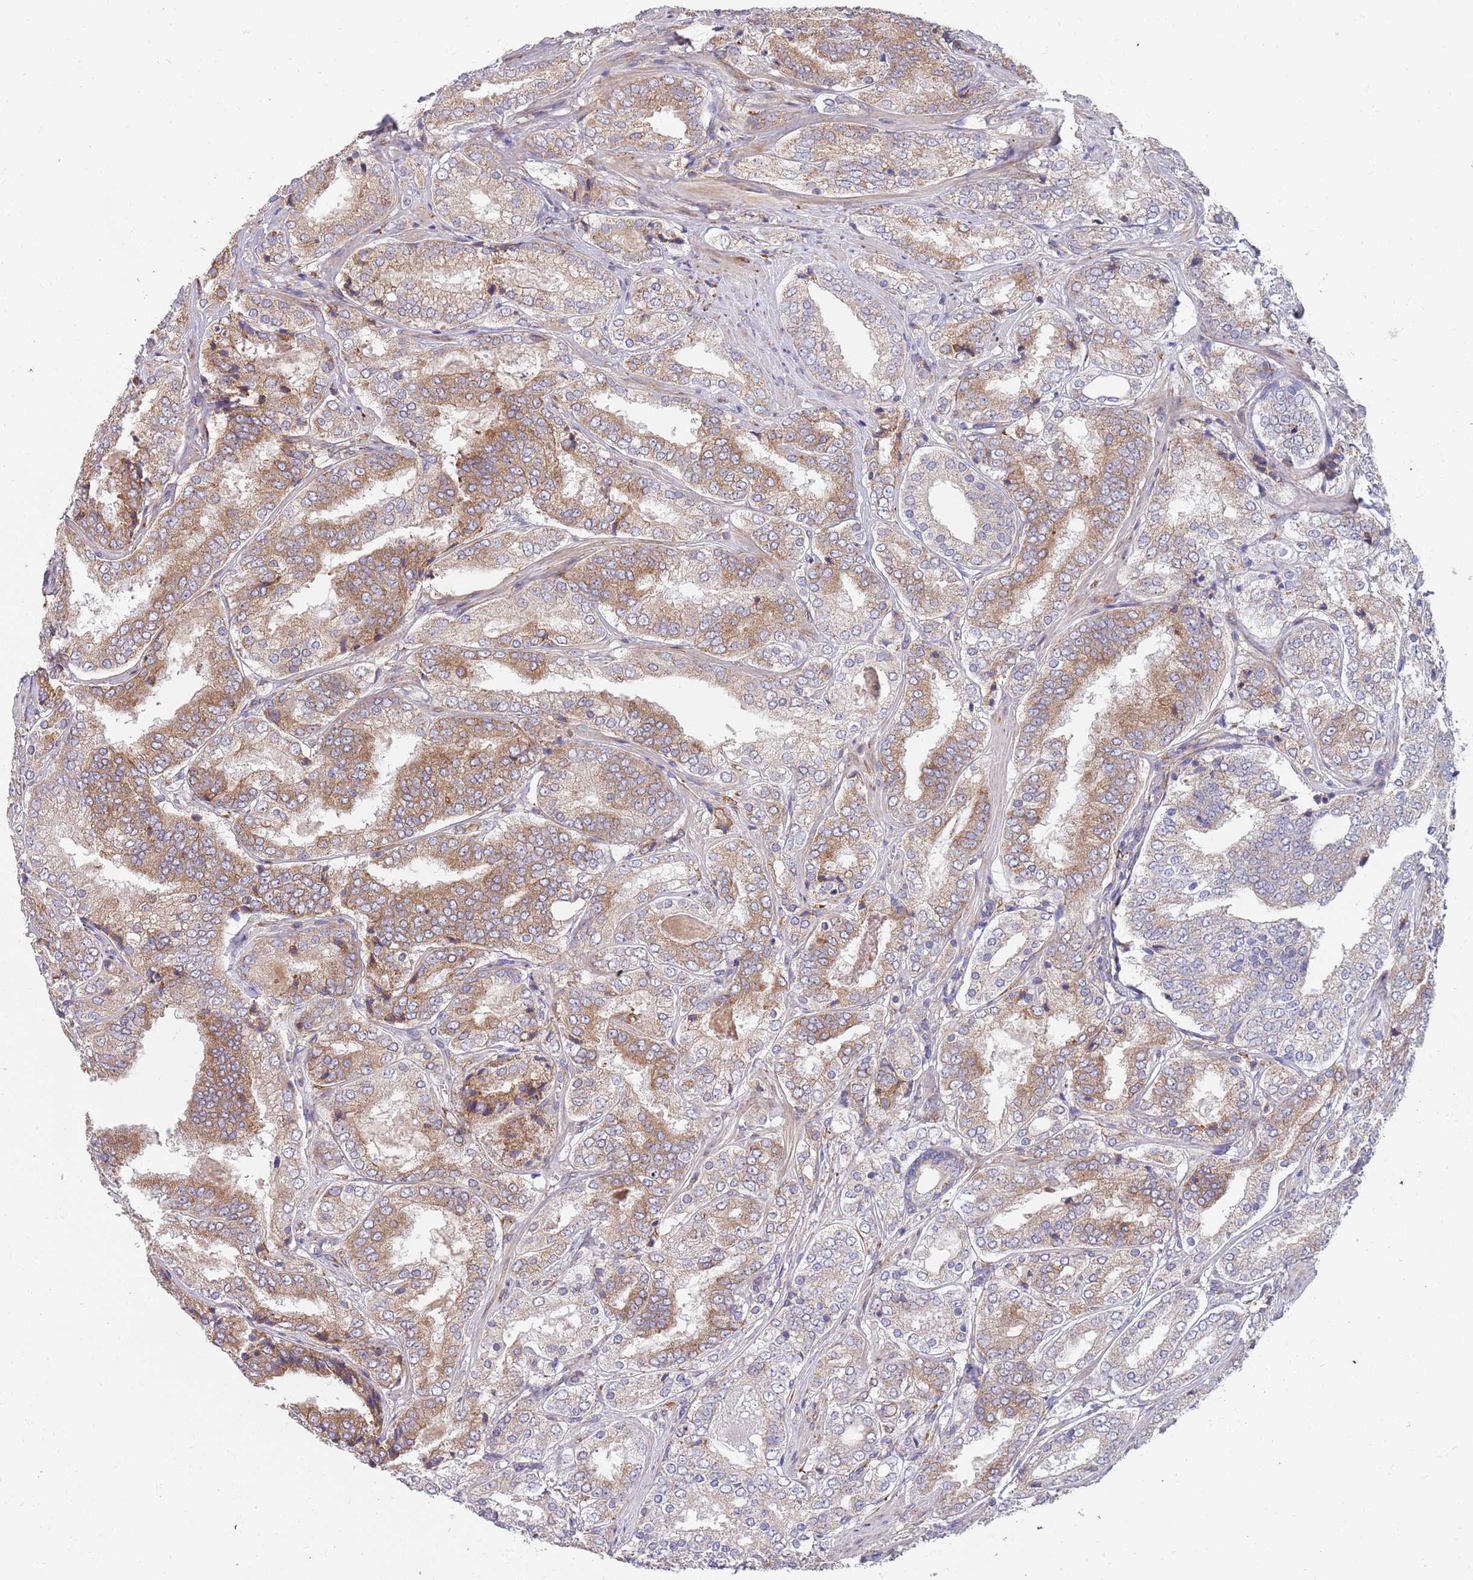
{"staining": {"intensity": "moderate", "quantity": ">75%", "location": "cytoplasmic/membranous"}, "tissue": "prostate cancer", "cell_type": "Tumor cells", "image_type": "cancer", "snomed": [{"axis": "morphology", "description": "Adenocarcinoma, High grade"}, {"axis": "topography", "description": "Prostate"}], "caption": "High-grade adenocarcinoma (prostate) was stained to show a protein in brown. There is medium levels of moderate cytoplasmic/membranous positivity in about >75% of tumor cells. (brown staining indicates protein expression, while blue staining denotes nuclei).", "gene": "ARMCX6", "patient": {"sex": "male", "age": 63}}